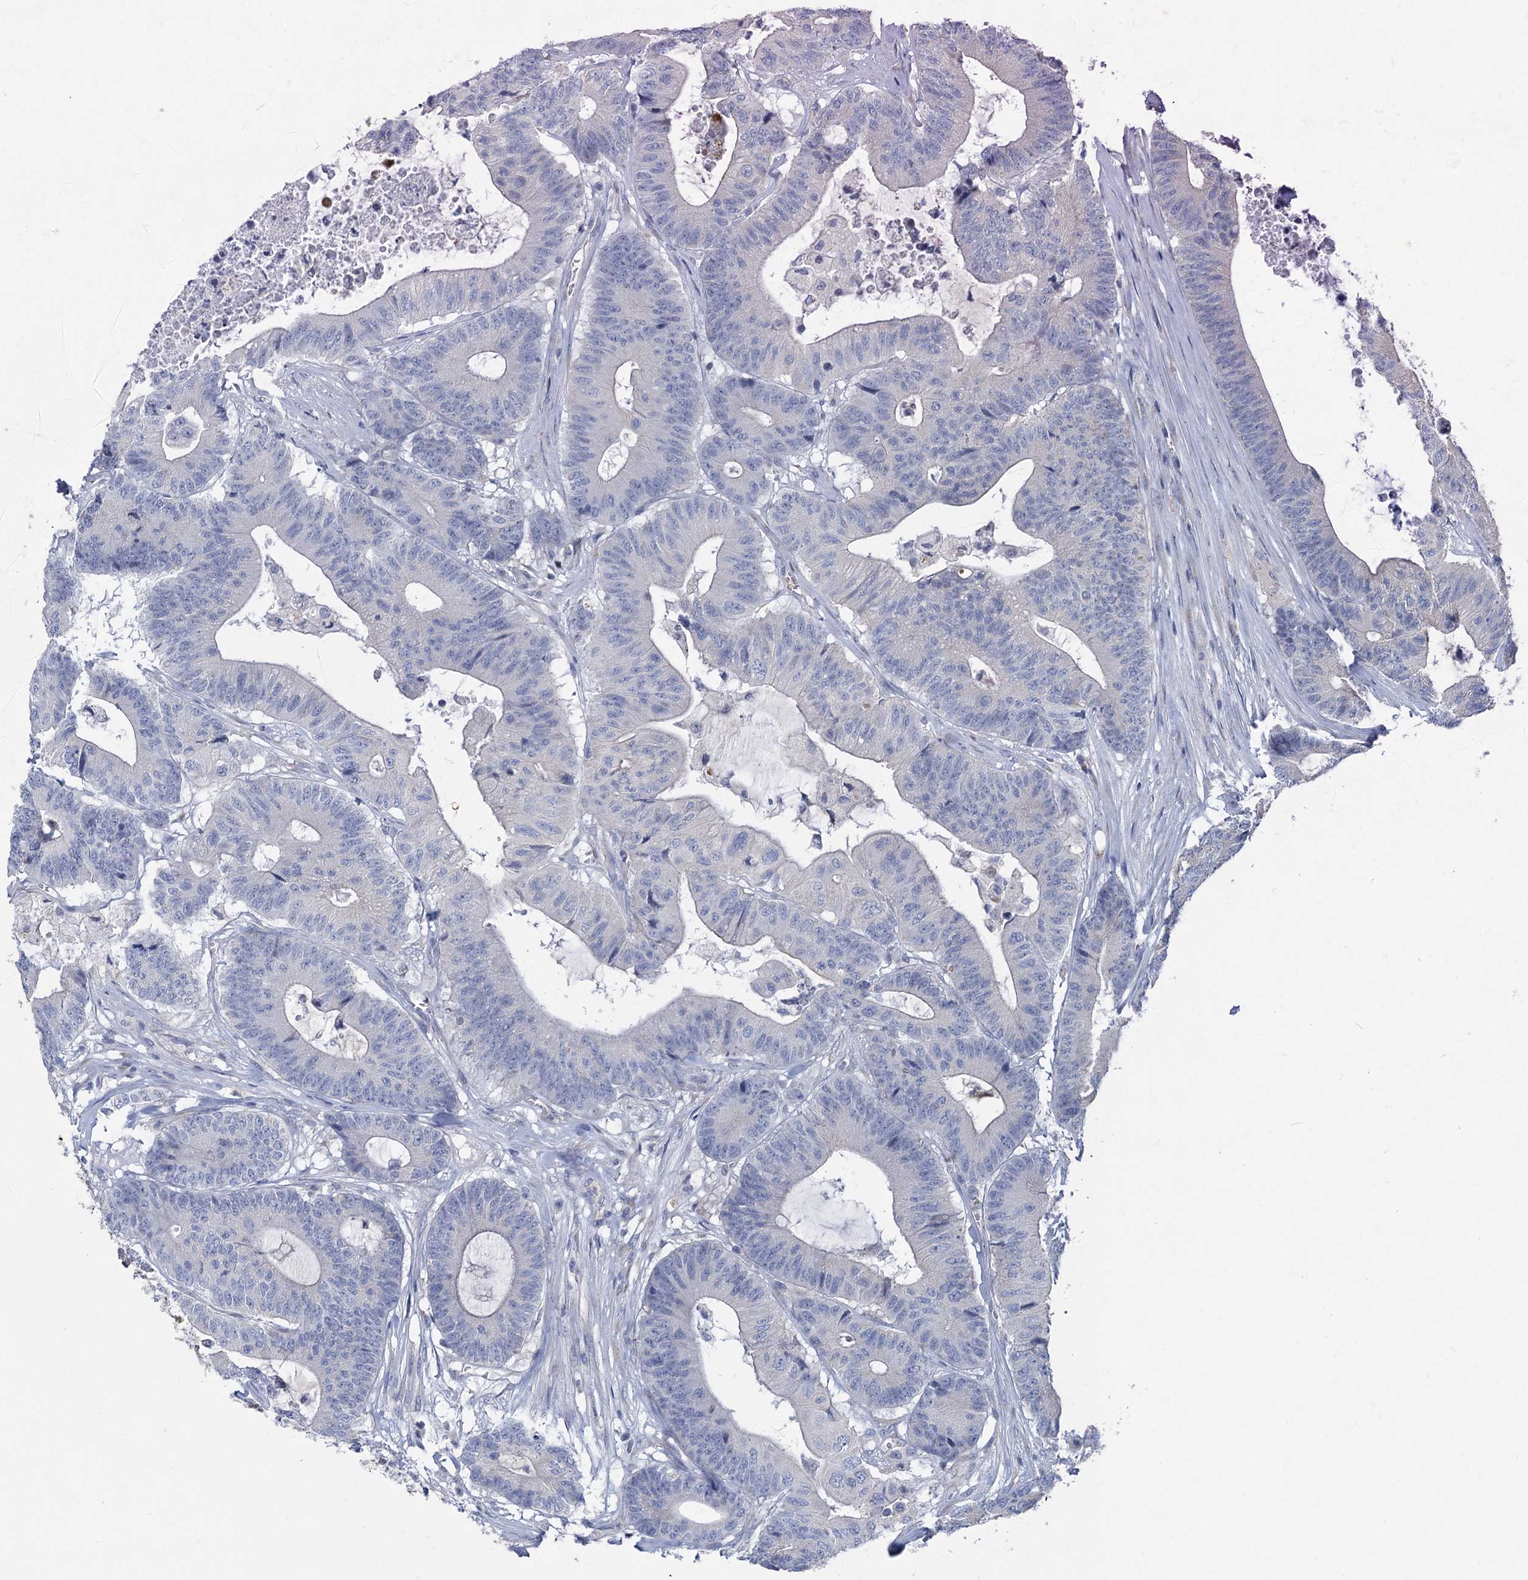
{"staining": {"intensity": "negative", "quantity": "none", "location": "none"}, "tissue": "colorectal cancer", "cell_type": "Tumor cells", "image_type": "cancer", "snomed": [{"axis": "morphology", "description": "Adenocarcinoma, NOS"}, {"axis": "topography", "description": "Colon"}], "caption": "IHC photomicrograph of neoplastic tissue: colorectal cancer (adenocarcinoma) stained with DAB (3,3'-diaminobenzidine) displays no significant protein positivity in tumor cells.", "gene": "HES2", "patient": {"sex": "female", "age": 84}}